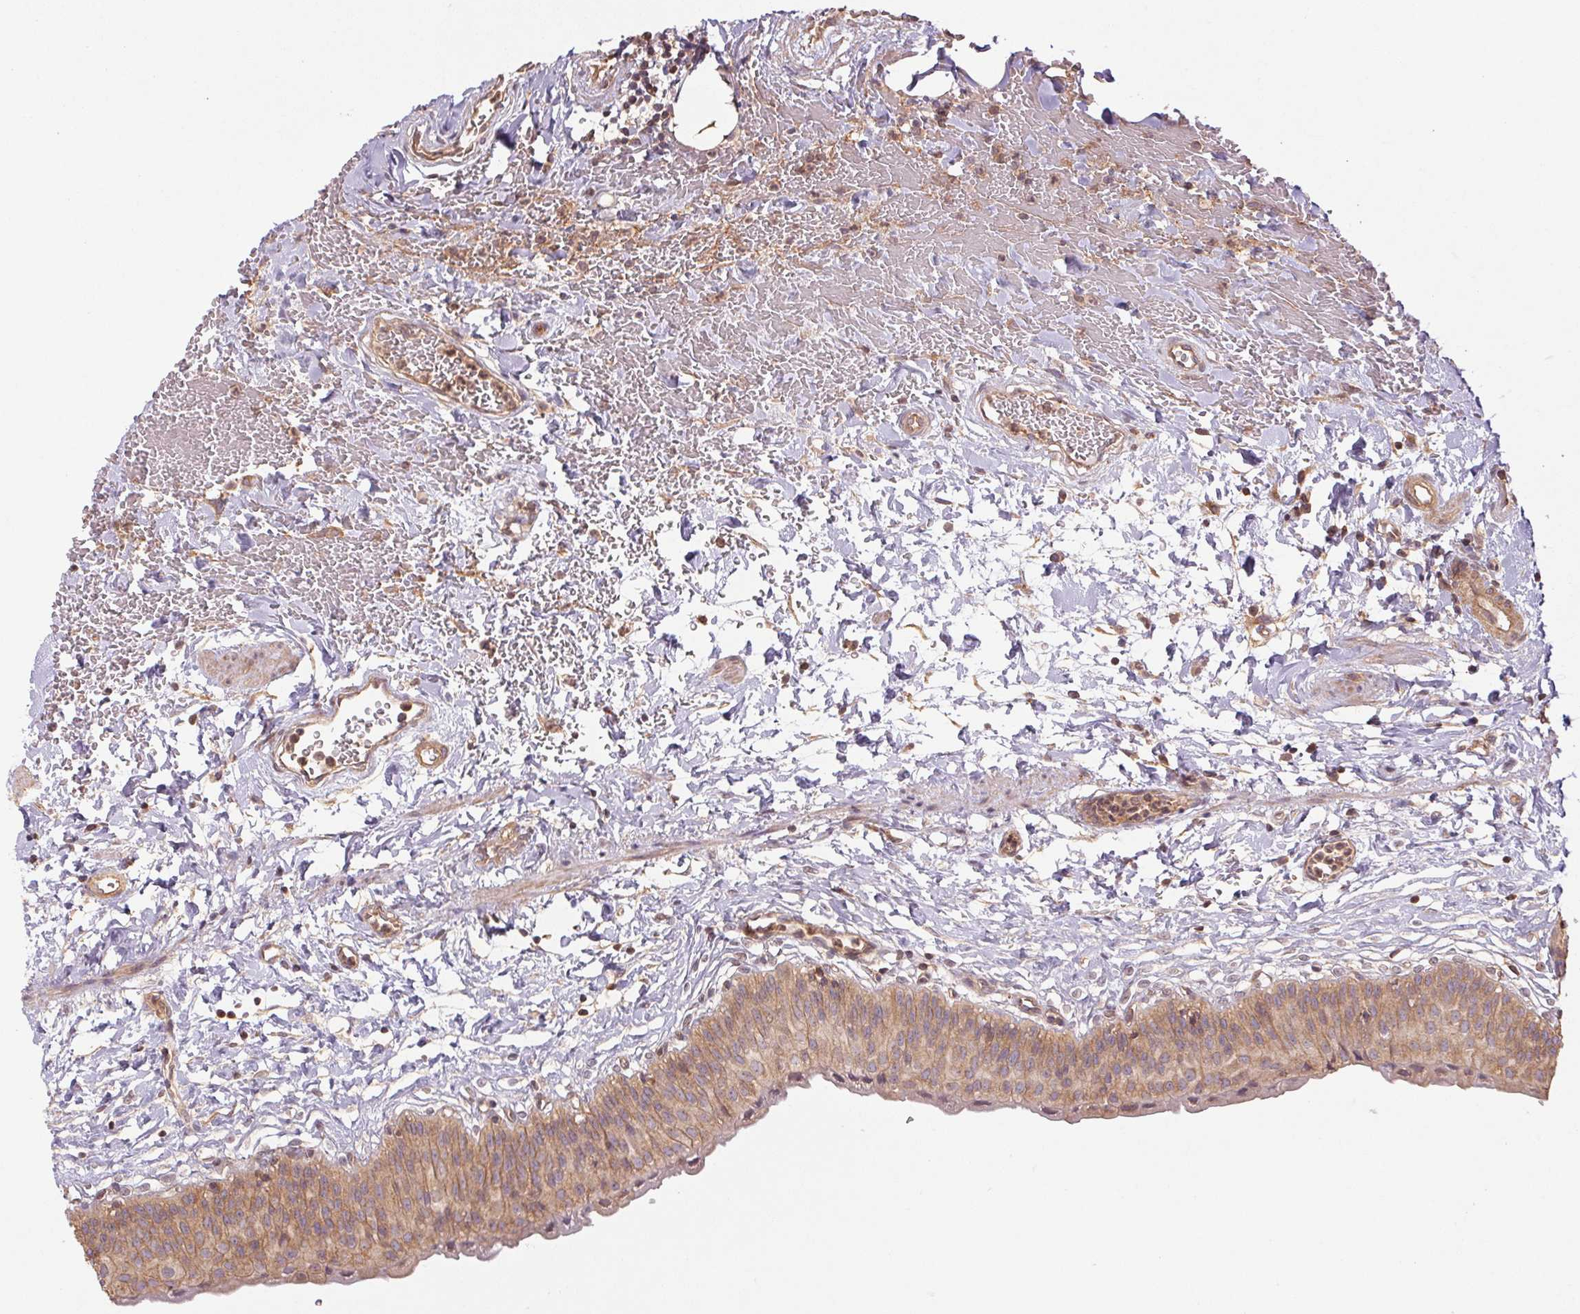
{"staining": {"intensity": "moderate", "quantity": ">75%", "location": "cytoplasmic/membranous"}, "tissue": "urinary bladder", "cell_type": "Urothelial cells", "image_type": "normal", "snomed": [{"axis": "morphology", "description": "Normal tissue, NOS"}, {"axis": "topography", "description": "Urinary bladder"}], "caption": "The photomicrograph shows a brown stain indicating the presence of a protein in the cytoplasmic/membranous of urothelial cells in urinary bladder.", "gene": "TUBA1A", "patient": {"sex": "male", "age": 55}}